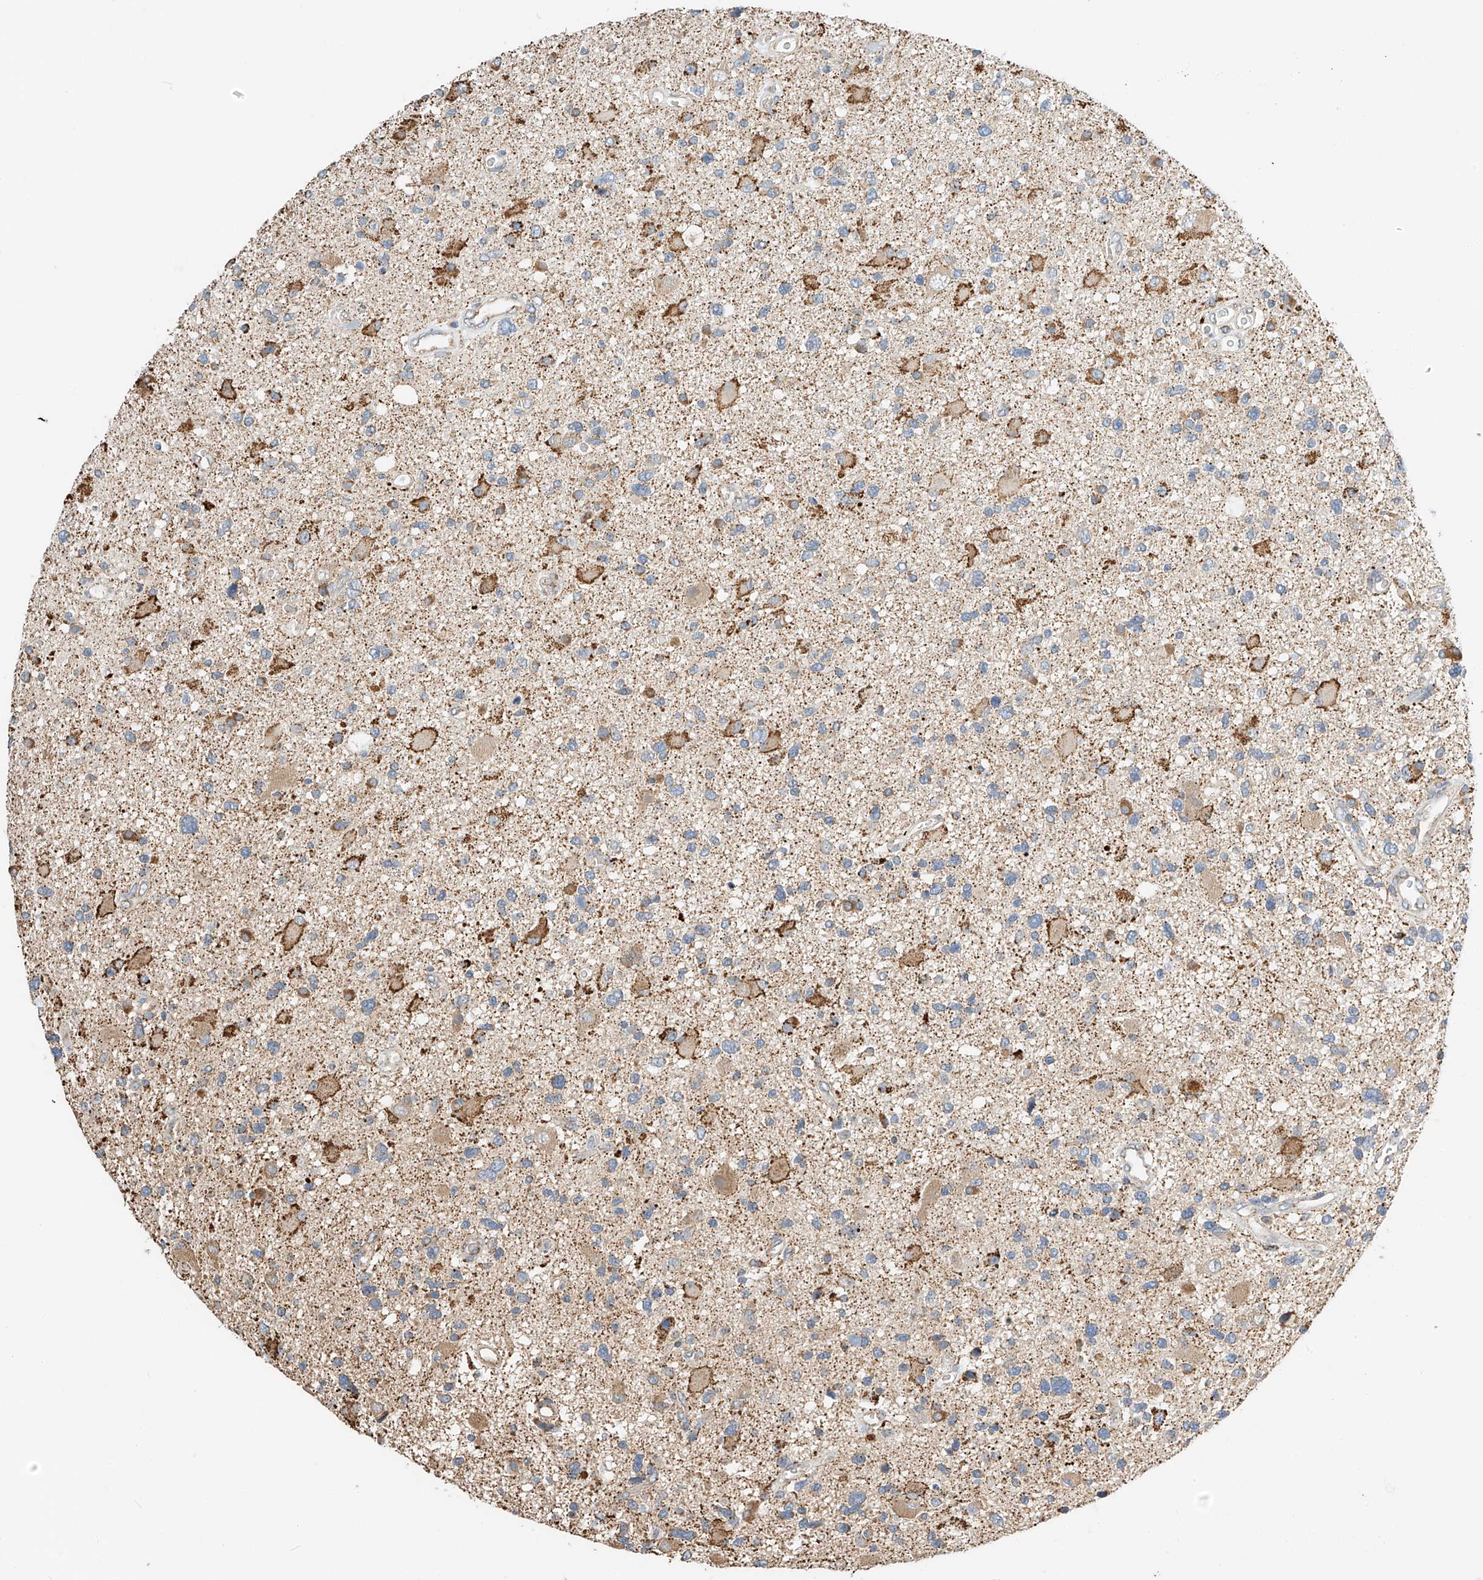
{"staining": {"intensity": "moderate", "quantity": "<25%", "location": "cytoplasmic/membranous"}, "tissue": "glioma", "cell_type": "Tumor cells", "image_type": "cancer", "snomed": [{"axis": "morphology", "description": "Glioma, malignant, High grade"}, {"axis": "topography", "description": "Brain"}], "caption": "DAB immunohistochemical staining of human glioma demonstrates moderate cytoplasmic/membranous protein positivity in about <25% of tumor cells. Nuclei are stained in blue.", "gene": "YIPF7", "patient": {"sex": "male", "age": 33}}